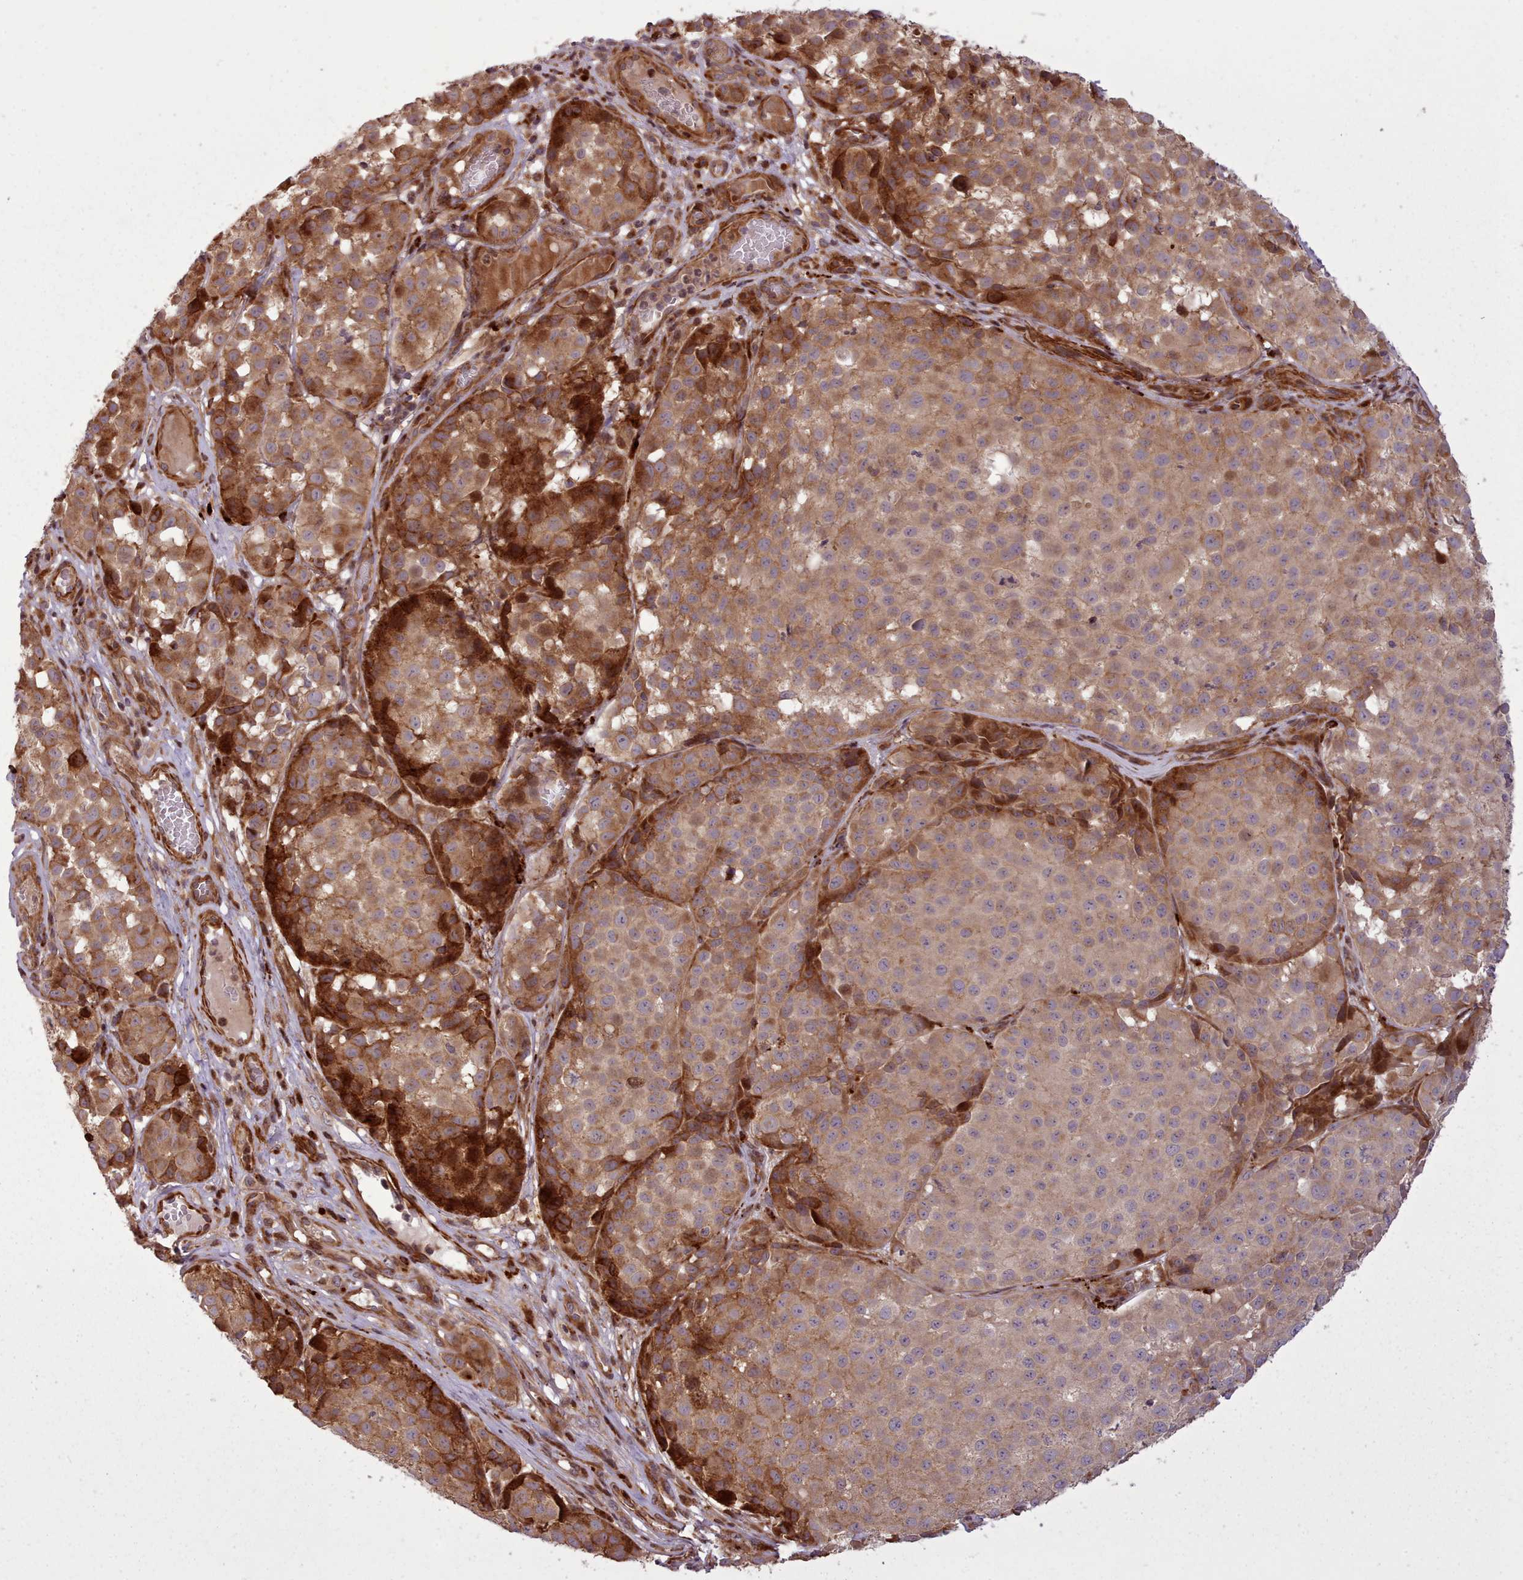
{"staining": {"intensity": "moderate", "quantity": ">75%", "location": "cytoplasmic/membranous"}, "tissue": "melanoma", "cell_type": "Tumor cells", "image_type": "cancer", "snomed": [{"axis": "morphology", "description": "Malignant melanoma, NOS"}, {"axis": "topography", "description": "Skin"}], "caption": "Immunohistochemical staining of human malignant melanoma displays moderate cytoplasmic/membranous protein expression in approximately >75% of tumor cells.", "gene": "NLRP7", "patient": {"sex": "male", "age": 64}}